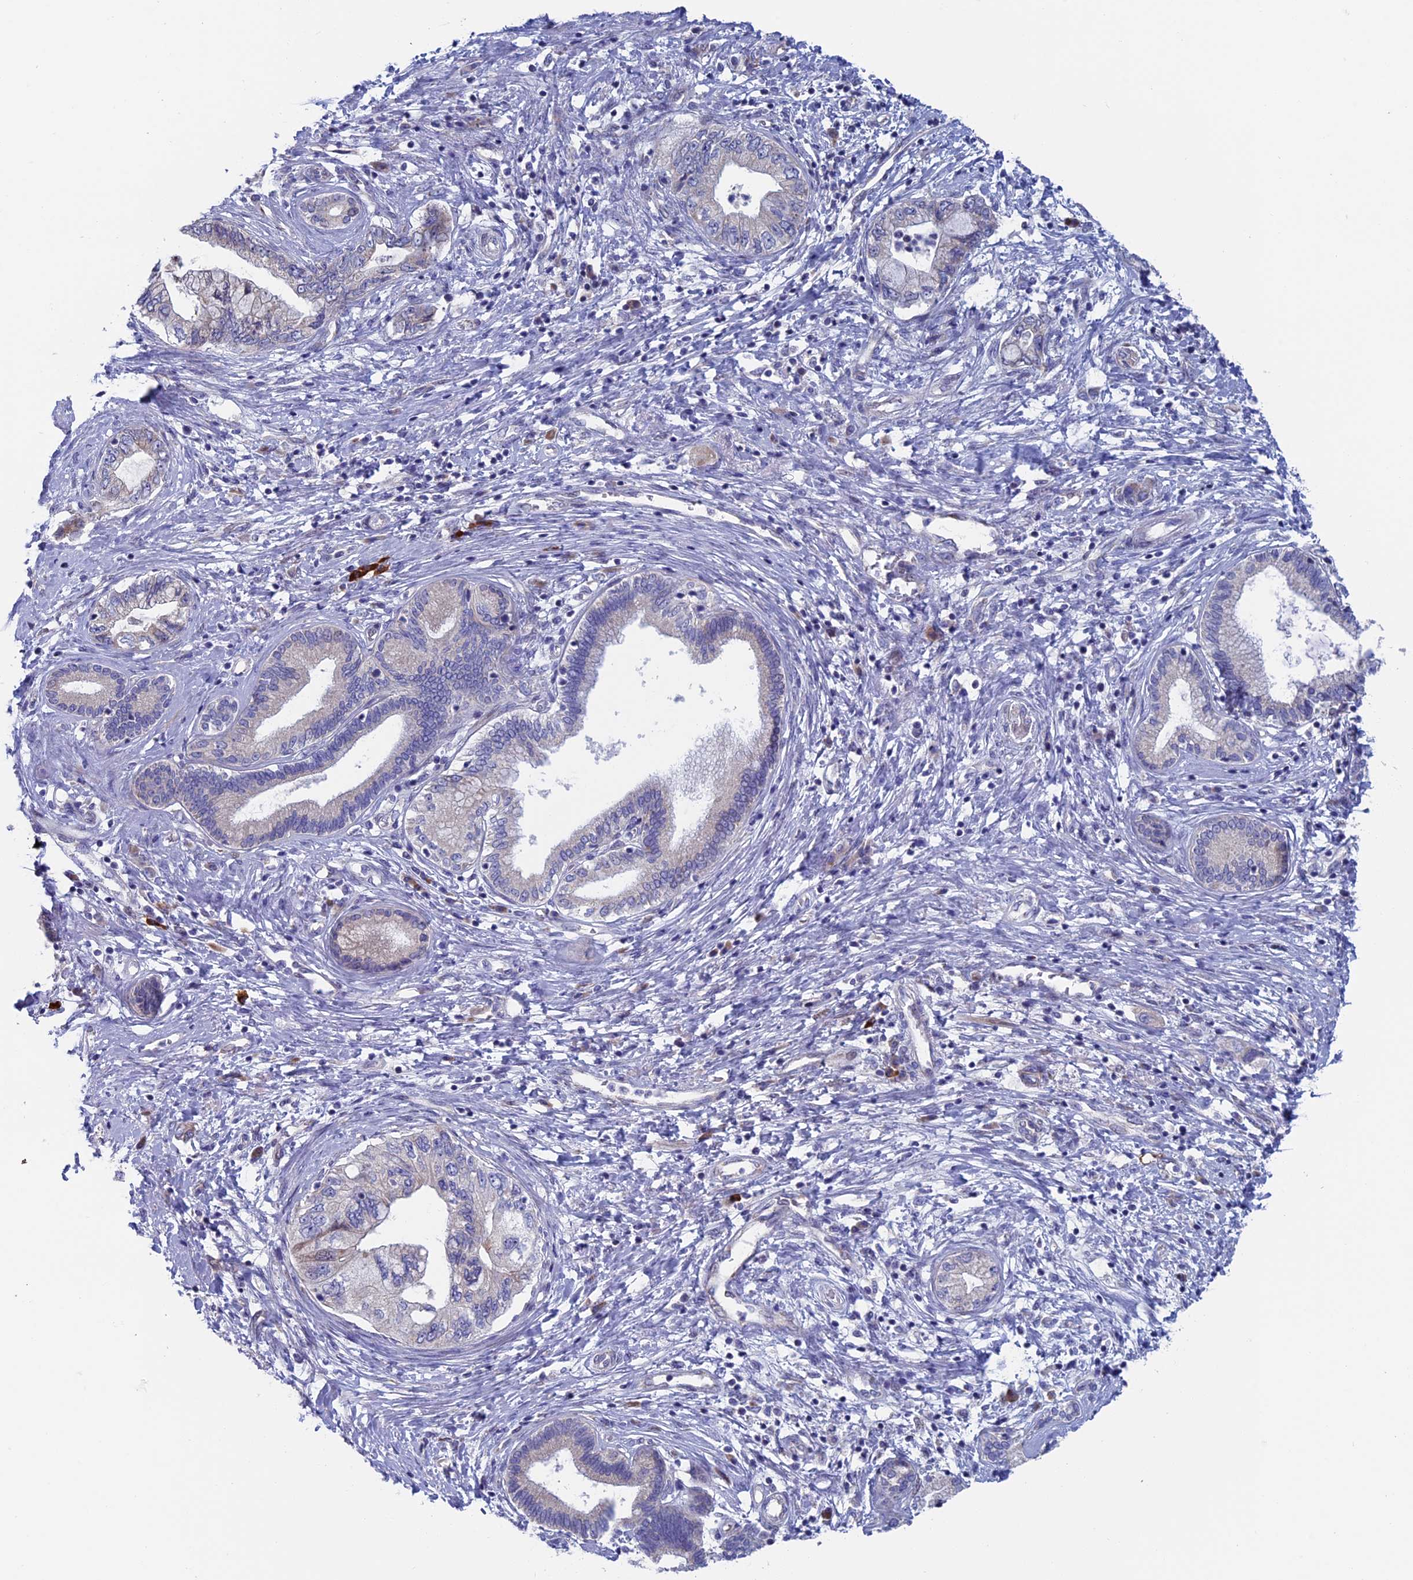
{"staining": {"intensity": "negative", "quantity": "none", "location": "none"}, "tissue": "pancreatic cancer", "cell_type": "Tumor cells", "image_type": "cancer", "snomed": [{"axis": "morphology", "description": "Adenocarcinoma, NOS"}, {"axis": "topography", "description": "Pancreas"}], "caption": "High magnification brightfield microscopy of pancreatic adenocarcinoma stained with DAB (brown) and counterstained with hematoxylin (blue): tumor cells show no significant expression.", "gene": "NIBAN3", "patient": {"sex": "female", "age": 73}}